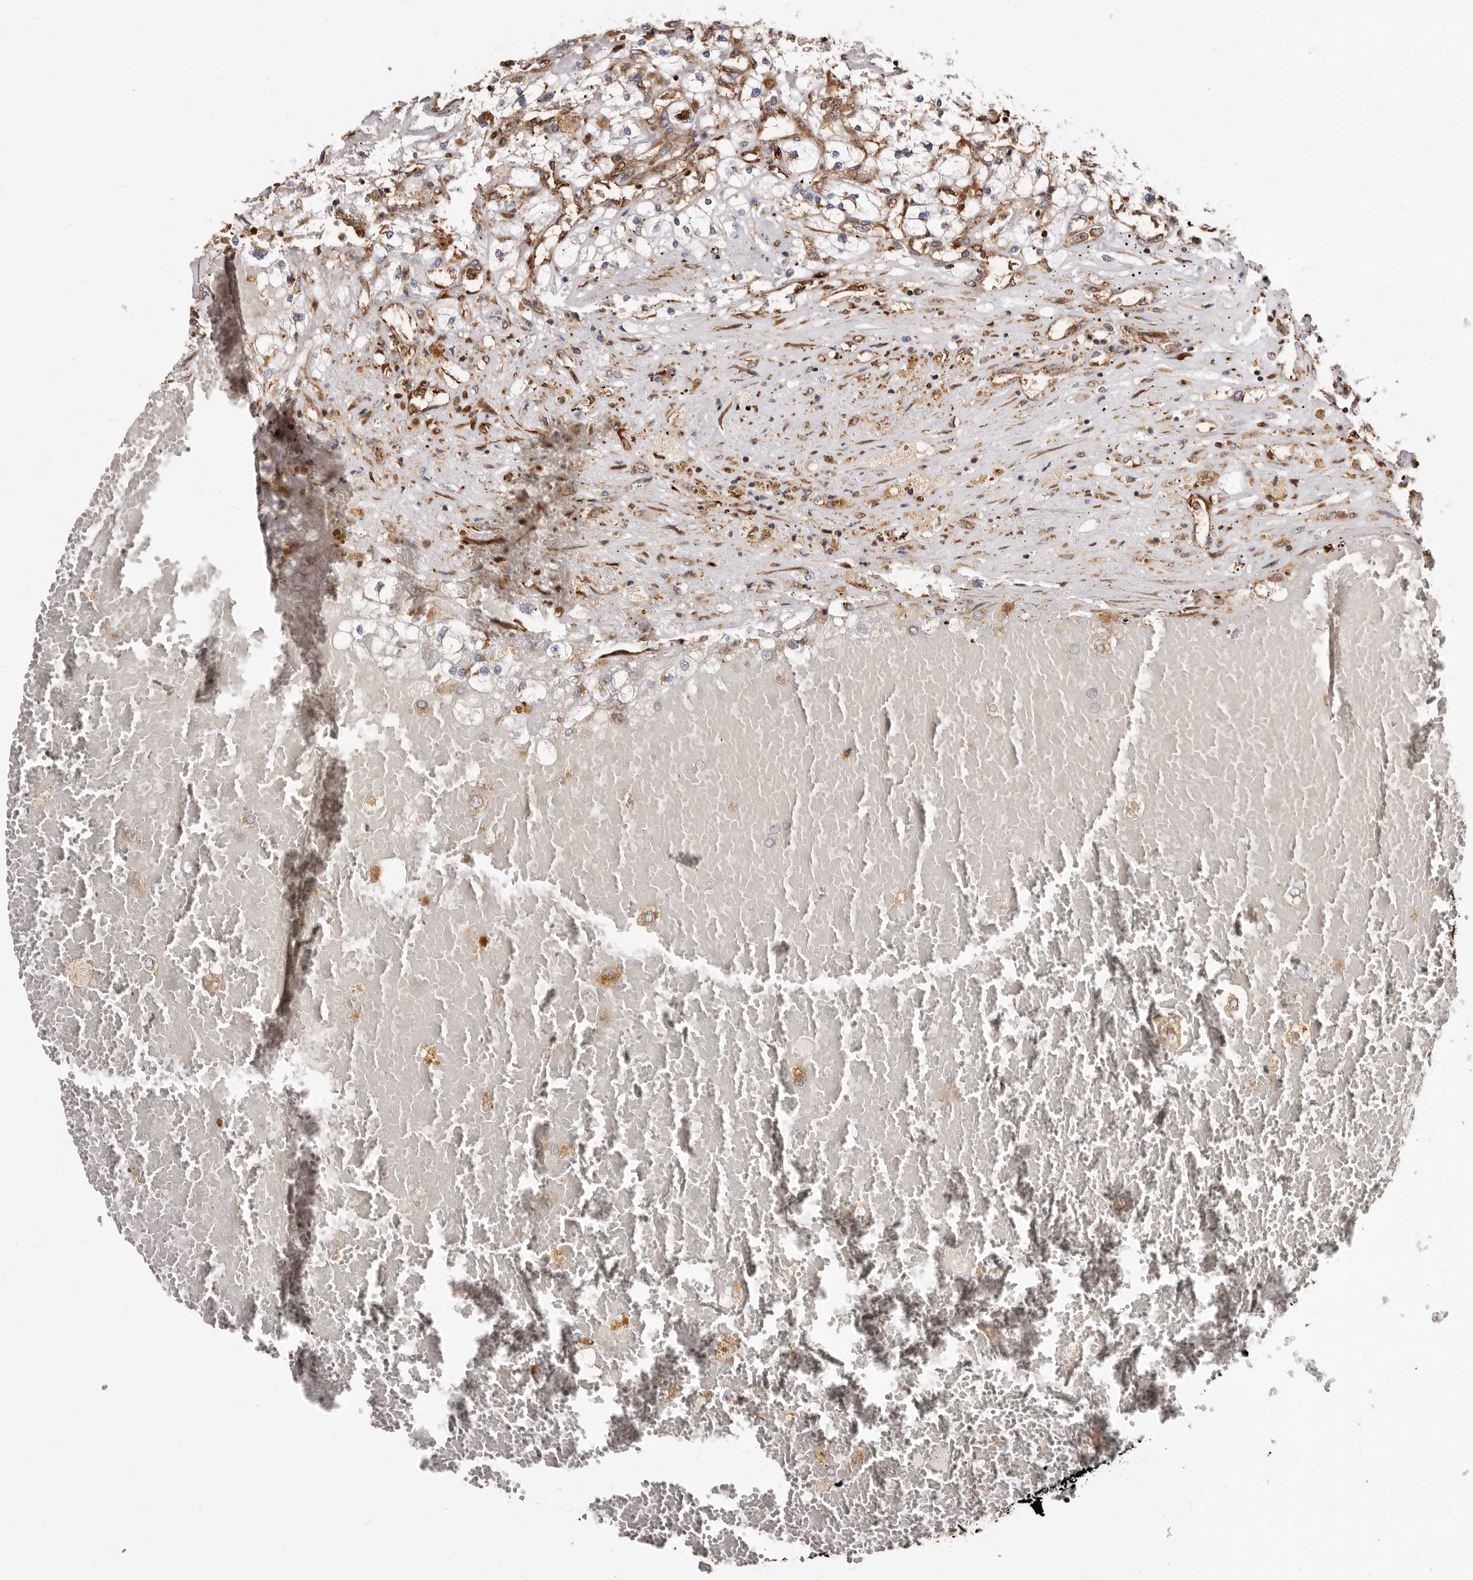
{"staining": {"intensity": "weak", "quantity": "<25%", "location": "cytoplasmic/membranous"}, "tissue": "renal cancer", "cell_type": "Tumor cells", "image_type": "cancer", "snomed": [{"axis": "morphology", "description": "Normal tissue, NOS"}, {"axis": "morphology", "description": "Adenocarcinoma, NOS"}, {"axis": "topography", "description": "Kidney"}], "caption": "High magnification brightfield microscopy of renal cancer (adenocarcinoma) stained with DAB (brown) and counterstained with hematoxylin (blue): tumor cells show no significant expression.", "gene": "COQ8B", "patient": {"sex": "male", "age": 68}}